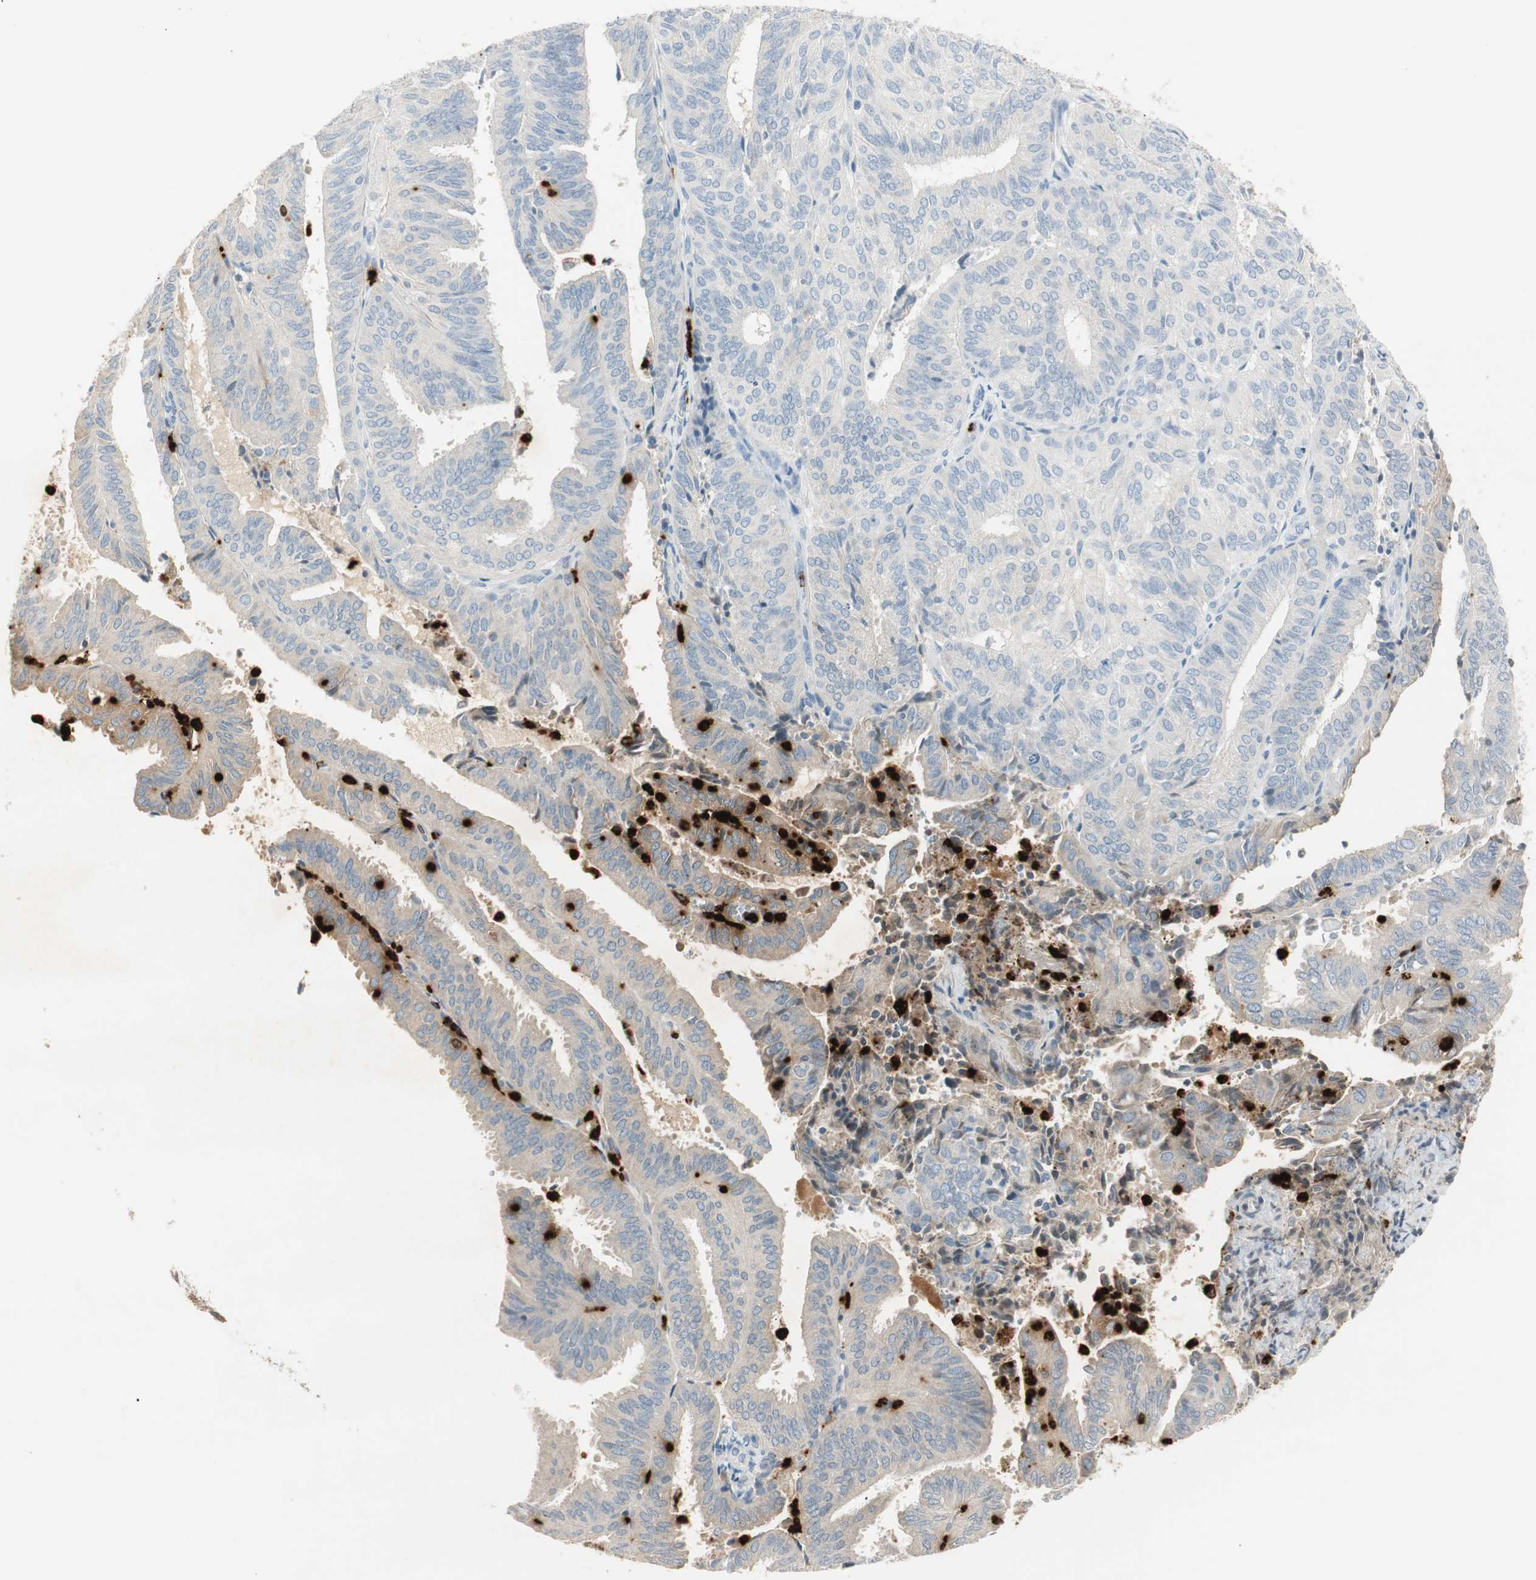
{"staining": {"intensity": "moderate", "quantity": "<25%", "location": "cytoplasmic/membranous"}, "tissue": "endometrial cancer", "cell_type": "Tumor cells", "image_type": "cancer", "snomed": [{"axis": "morphology", "description": "Adenocarcinoma, NOS"}, {"axis": "topography", "description": "Uterus"}], "caption": "Immunohistochemical staining of human endometrial cancer (adenocarcinoma) exhibits low levels of moderate cytoplasmic/membranous protein staining in approximately <25% of tumor cells. (DAB IHC with brightfield microscopy, high magnification).", "gene": "PRTN3", "patient": {"sex": "female", "age": 60}}